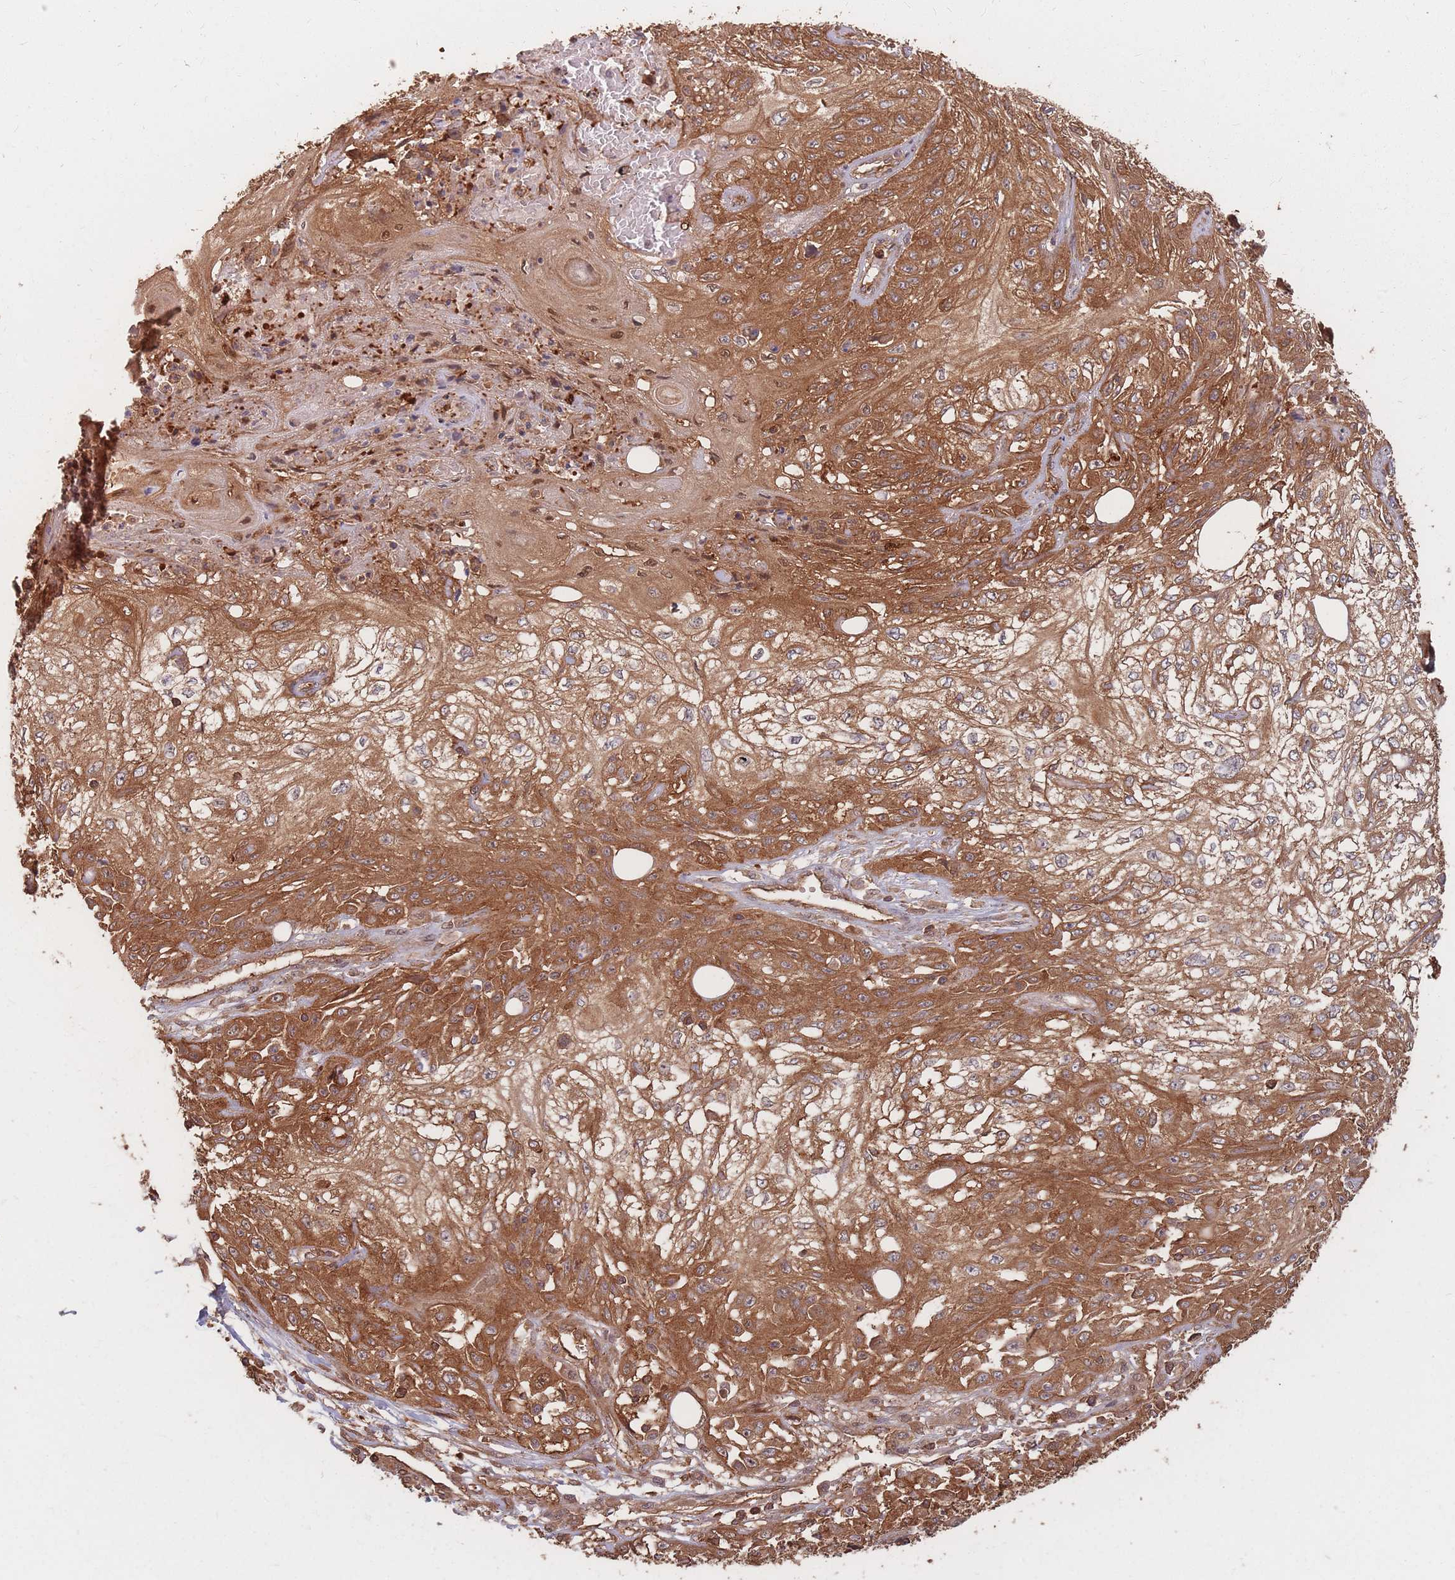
{"staining": {"intensity": "strong", "quantity": ">75%", "location": "cytoplasmic/membranous"}, "tissue": "skin cancer", "cell_type": "Tumor cells", "image_type": "cancer", "snomed": [{"axis": "morphology", "description": "Squamous cell carcinoma, NOS"}, {"axis": "morphology", "description": "Squamous cell carcinoma, metastatic, NOS"}, {"axis": "topography", "description": "Skin"}, {"axis": "topography", "description": "Lymph node"}], "caption": "The histopathology image shows staining of skin cancer, revealing strong cytoplasmic/membranous protein staining (brown color) within tumor cells.", "gene": "PLS3", "patient": {"sex": "male", "age": 75}}